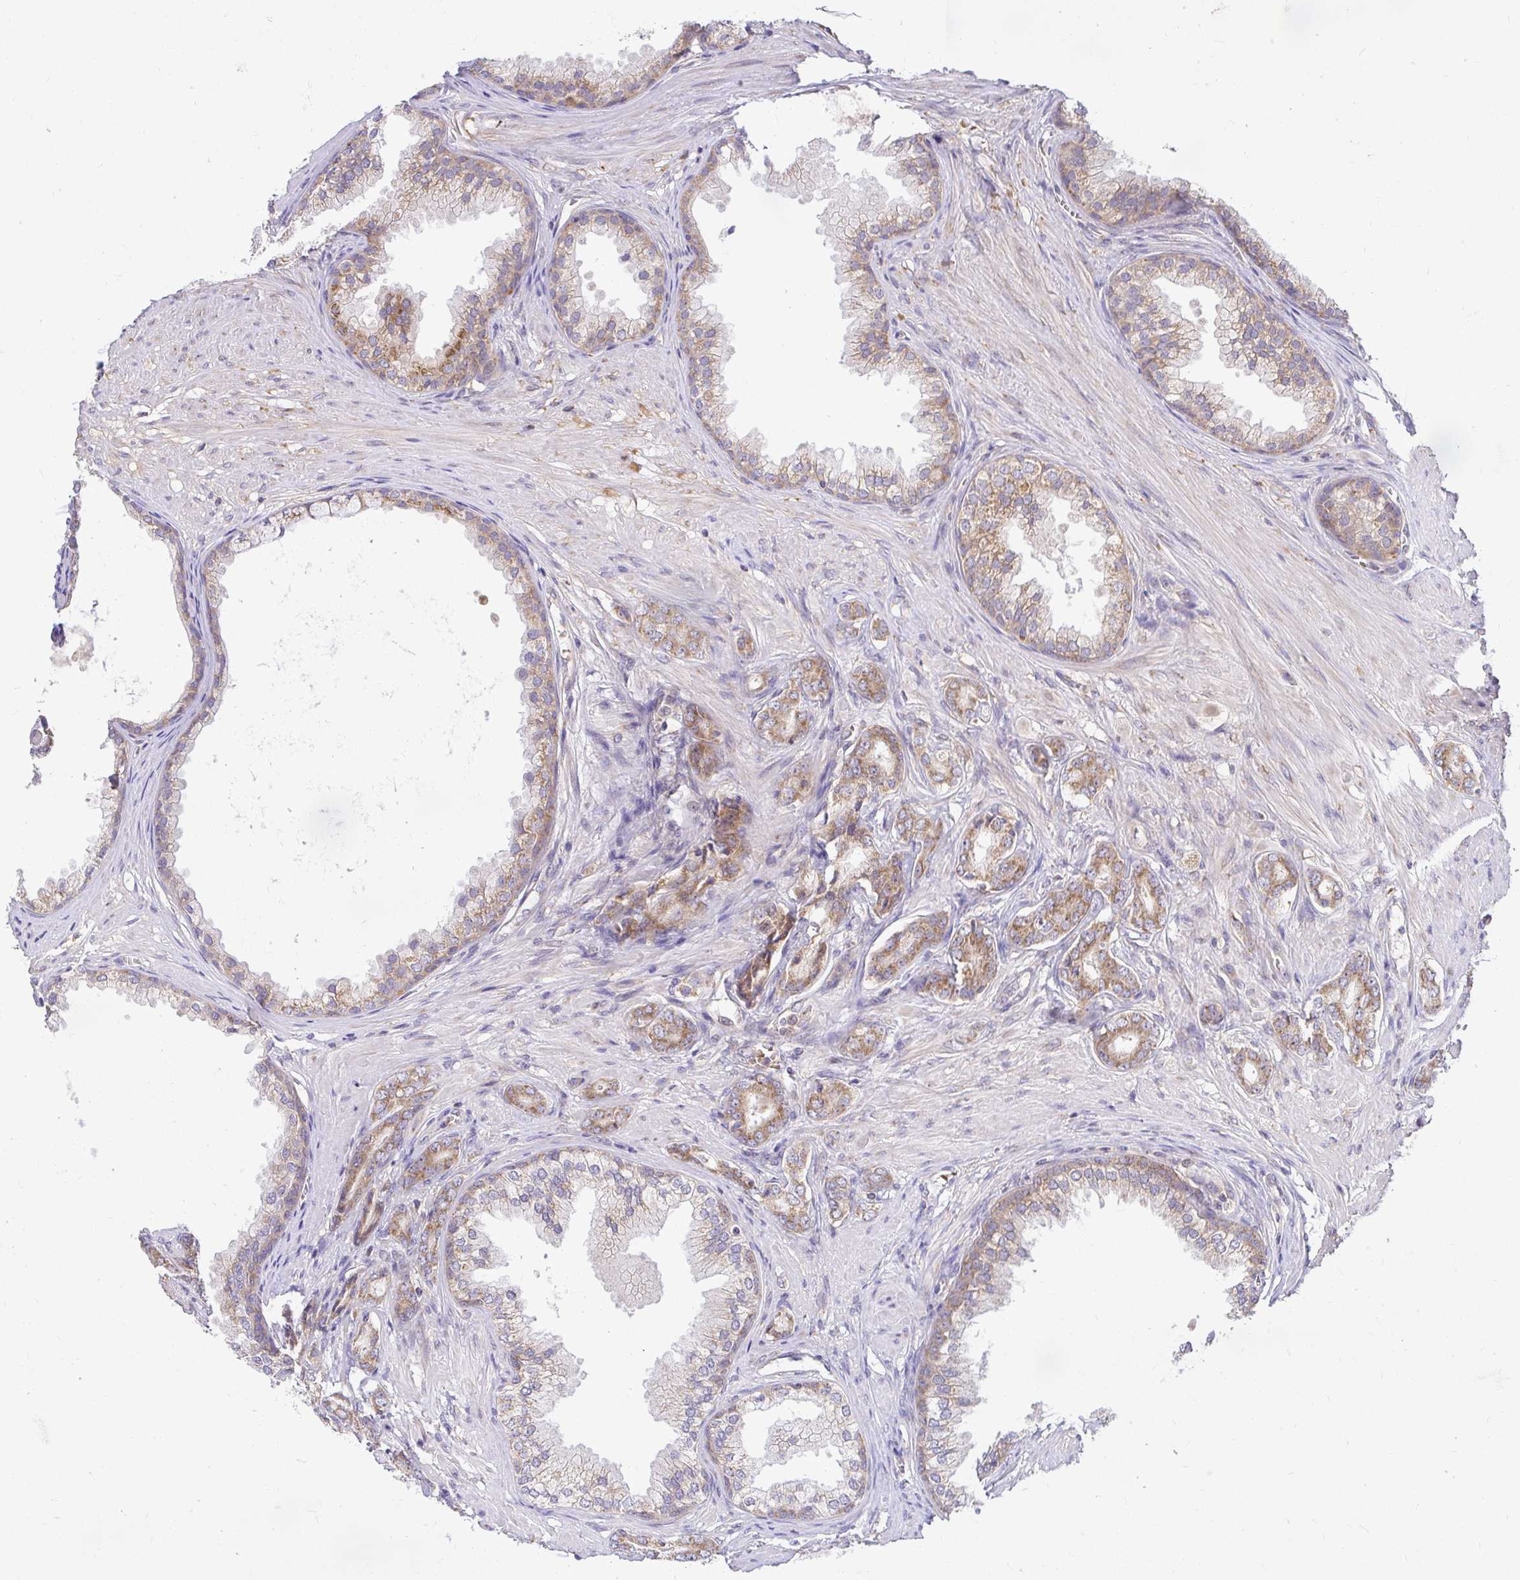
{"staining": {"intensity": "moderate", "quantity": ">75%", "location": "cytoplasmic/membranous"}, "tissue": "prostate cancer", "cell_type": "Tumor cells", "image_type": "cancer", "snomed": [{"axis": "morphology", "description": "Adenocarcinoma, High grade"}, {"axis": "topography", "description": "Prostate"}], "caption": "High-power microscopy captured an IHC histopathology image of prostate cancer, revealing moderate cytoplasmic/membranous expression in about >75% of tumor cells.", "gene": "VTI1B", "patient": {"sex": "male", "age": 56}}